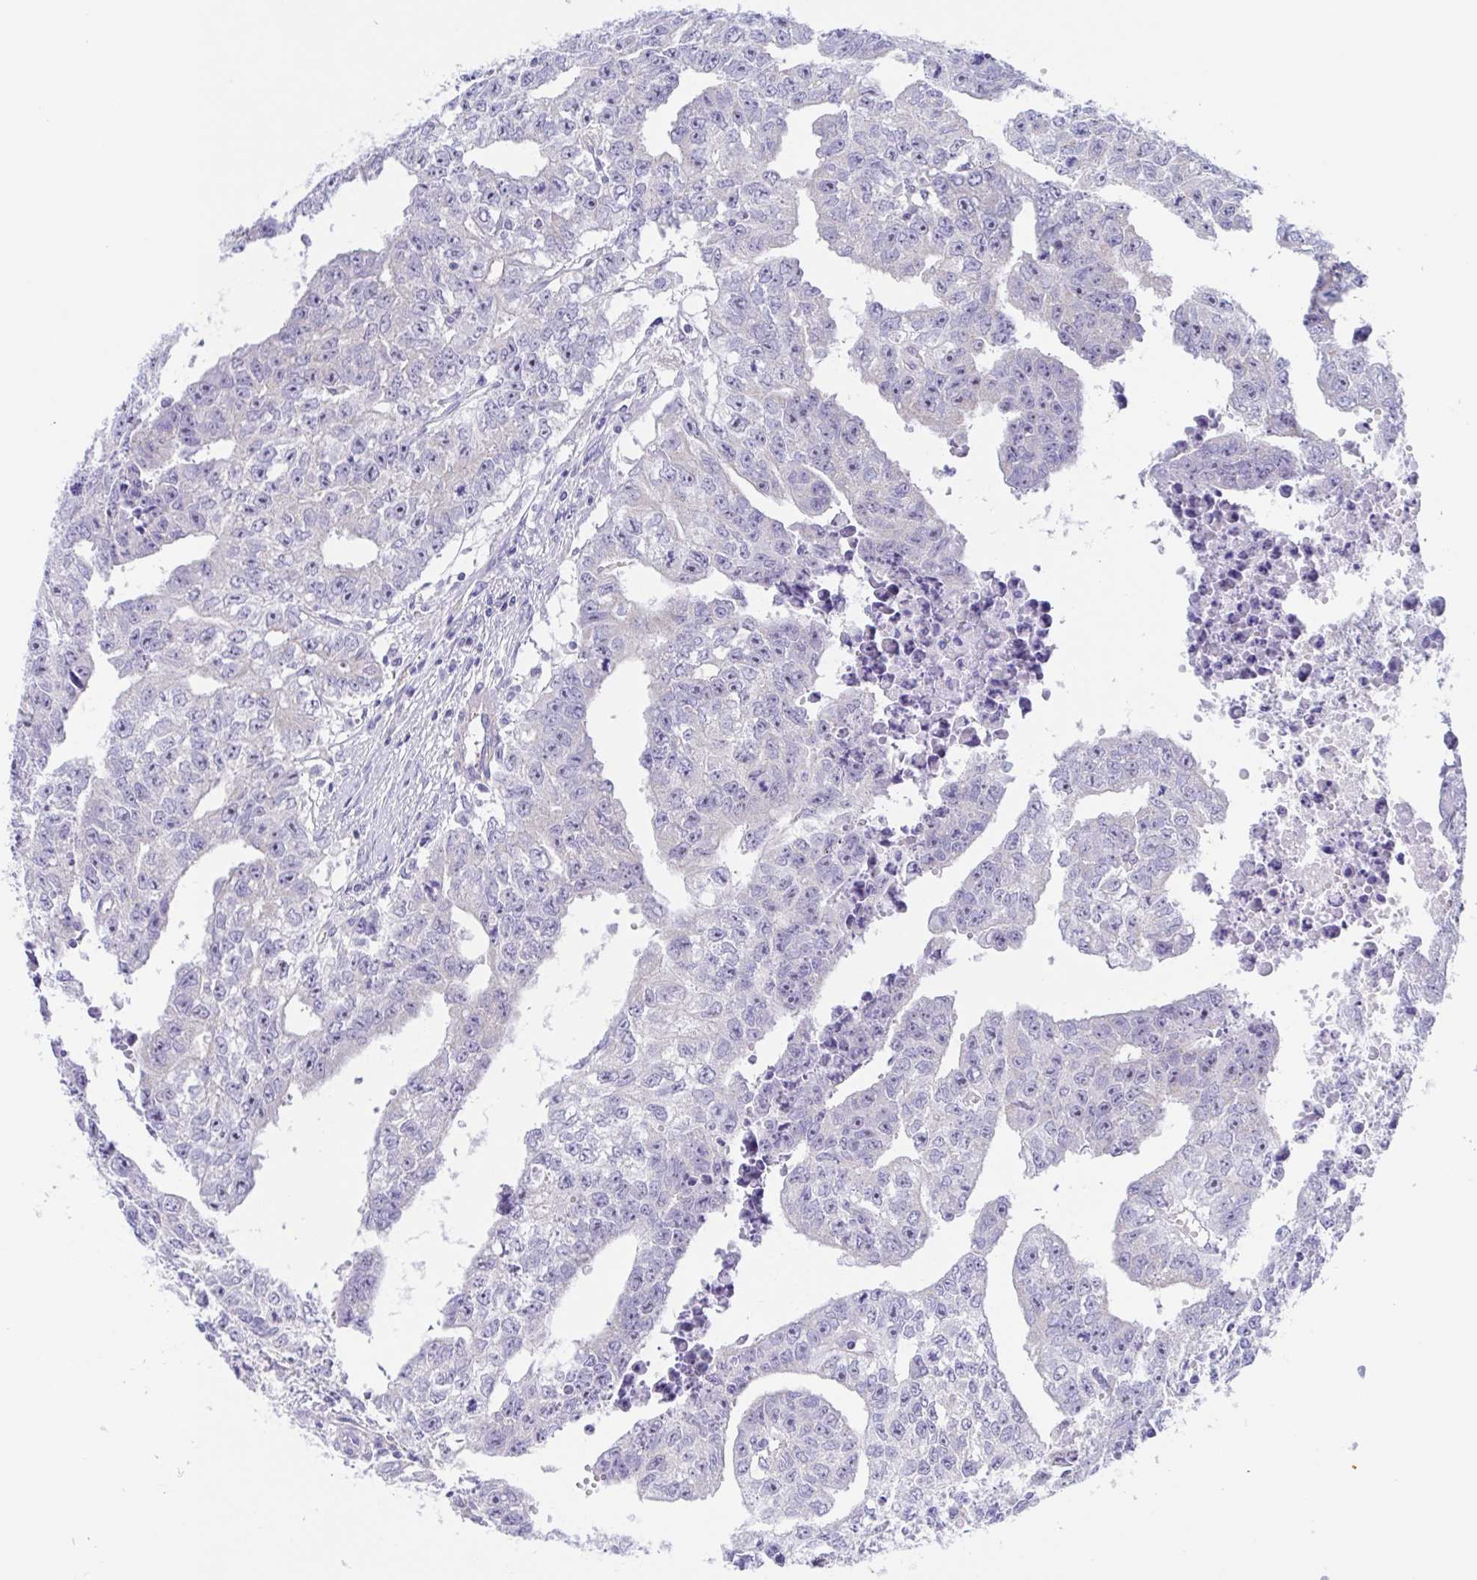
{"staining": {"intensity": "negative", "quantity": "none", "location": "none"}, "tissue": "testis cancer", "cell_type": "Tumor cells", "image_type": "cancer", "snomed": [{"axis": "morphology", "description": "Carcinoma, Embryonal, NOS"}, {"axis": "morphology", "description": "Teratoma, malignant, NOS"}, {"axis": "topography", "description": "Testis"}], "caption": "This is a micrograph of IHC staining of testis cancer (embryonal carcinoma), which shows no staining in tumor cells.", "gene": "MUCL3", "patient": {"sex": "male", "age": 24}}